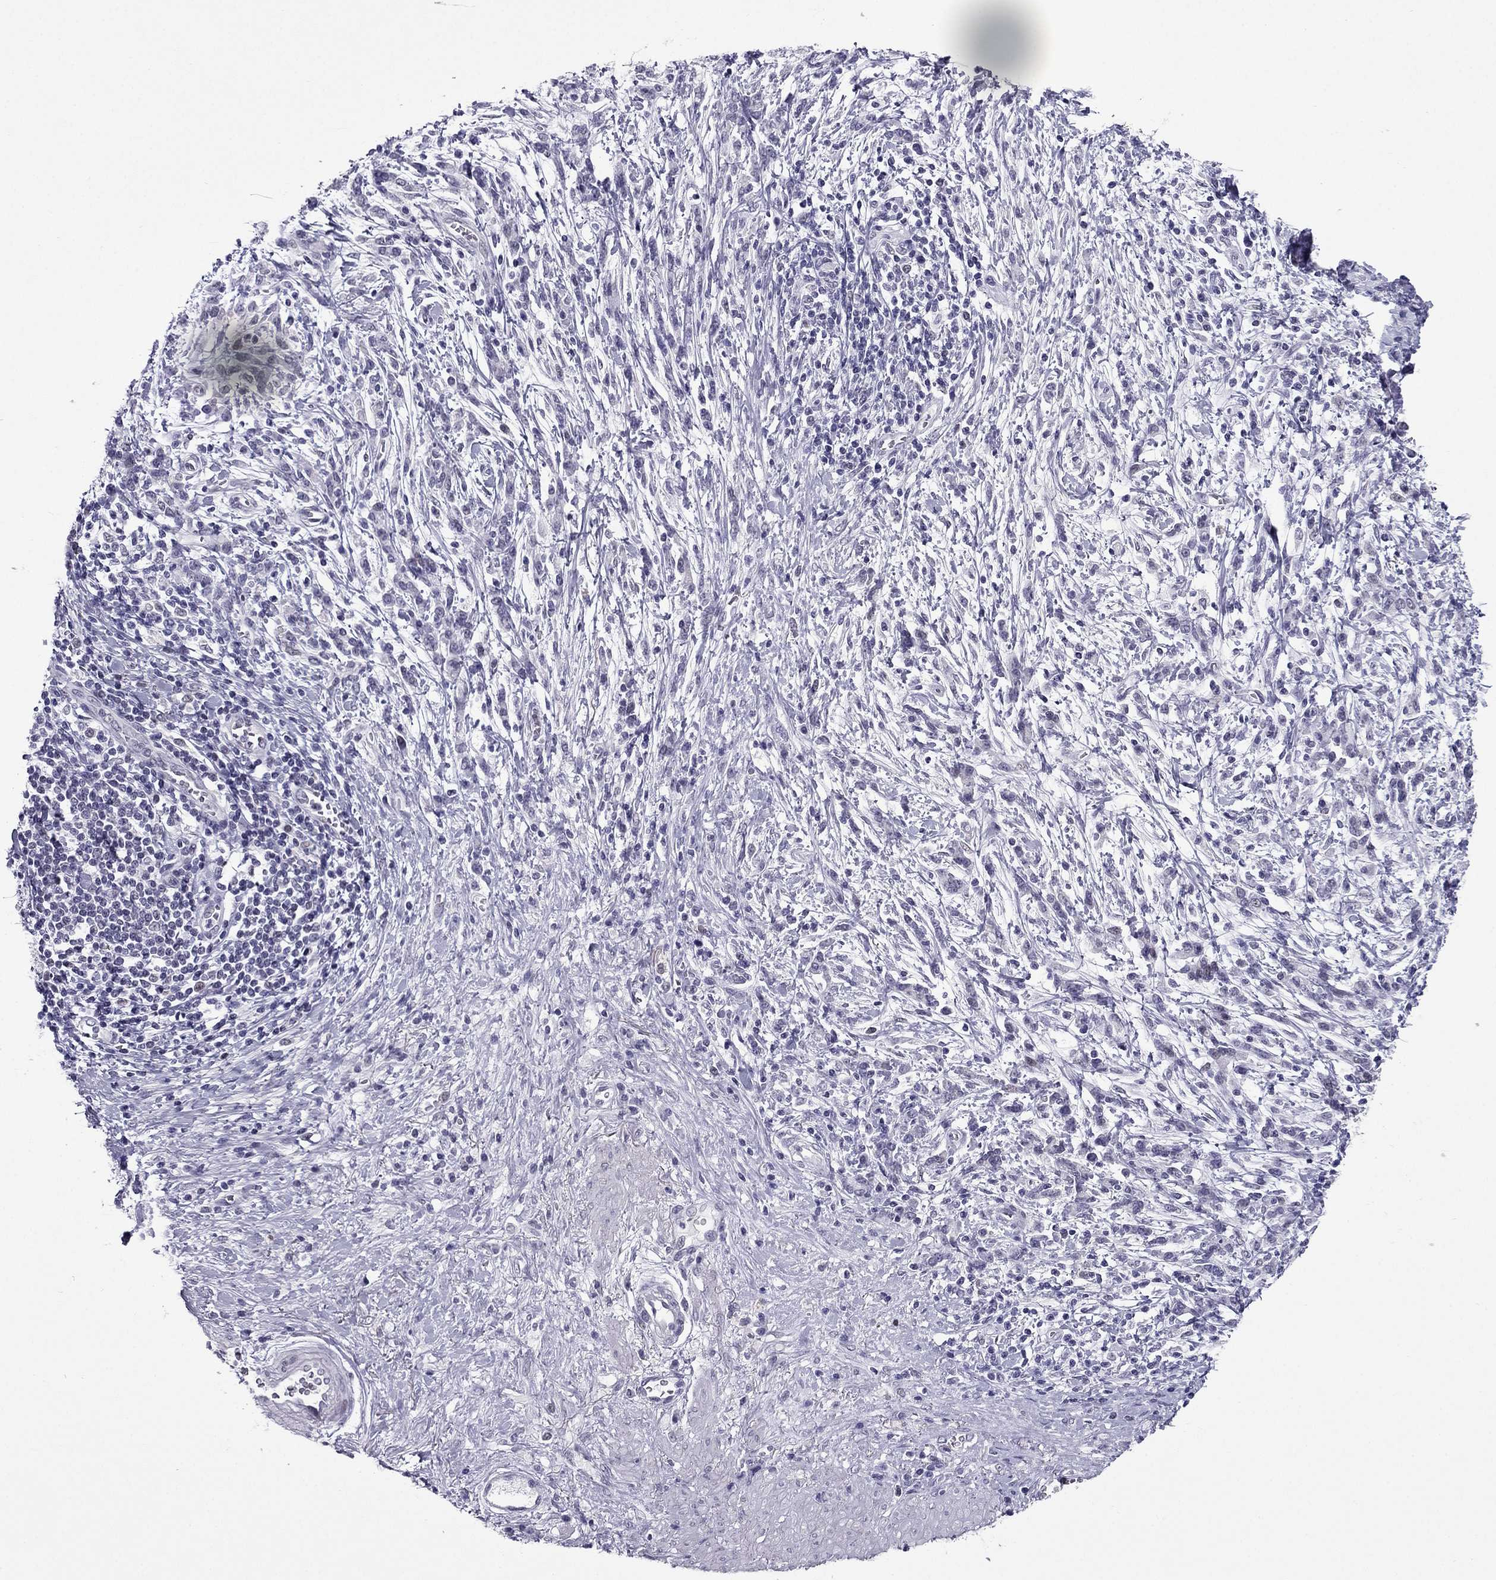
{"staining": {"intensity": "negative", "quantity": "none", "location": "none"}, "tissue": "stomach cancer", "cell_type": "Tumor cells", "image_type": "cancer", "snomed": [{"axis": "morphology", "description": "Adenocarcinoma, NOS"}, {"axis": "topography", "description": "Stomach"}], "caption": "This is an immunohistochemistry (IHC) image of human stomach cancer (adenocarcinoma). There is no staining in tumor cells.", "gene": "MYLK3", "patient": {"sex": "female", "age": 57}}